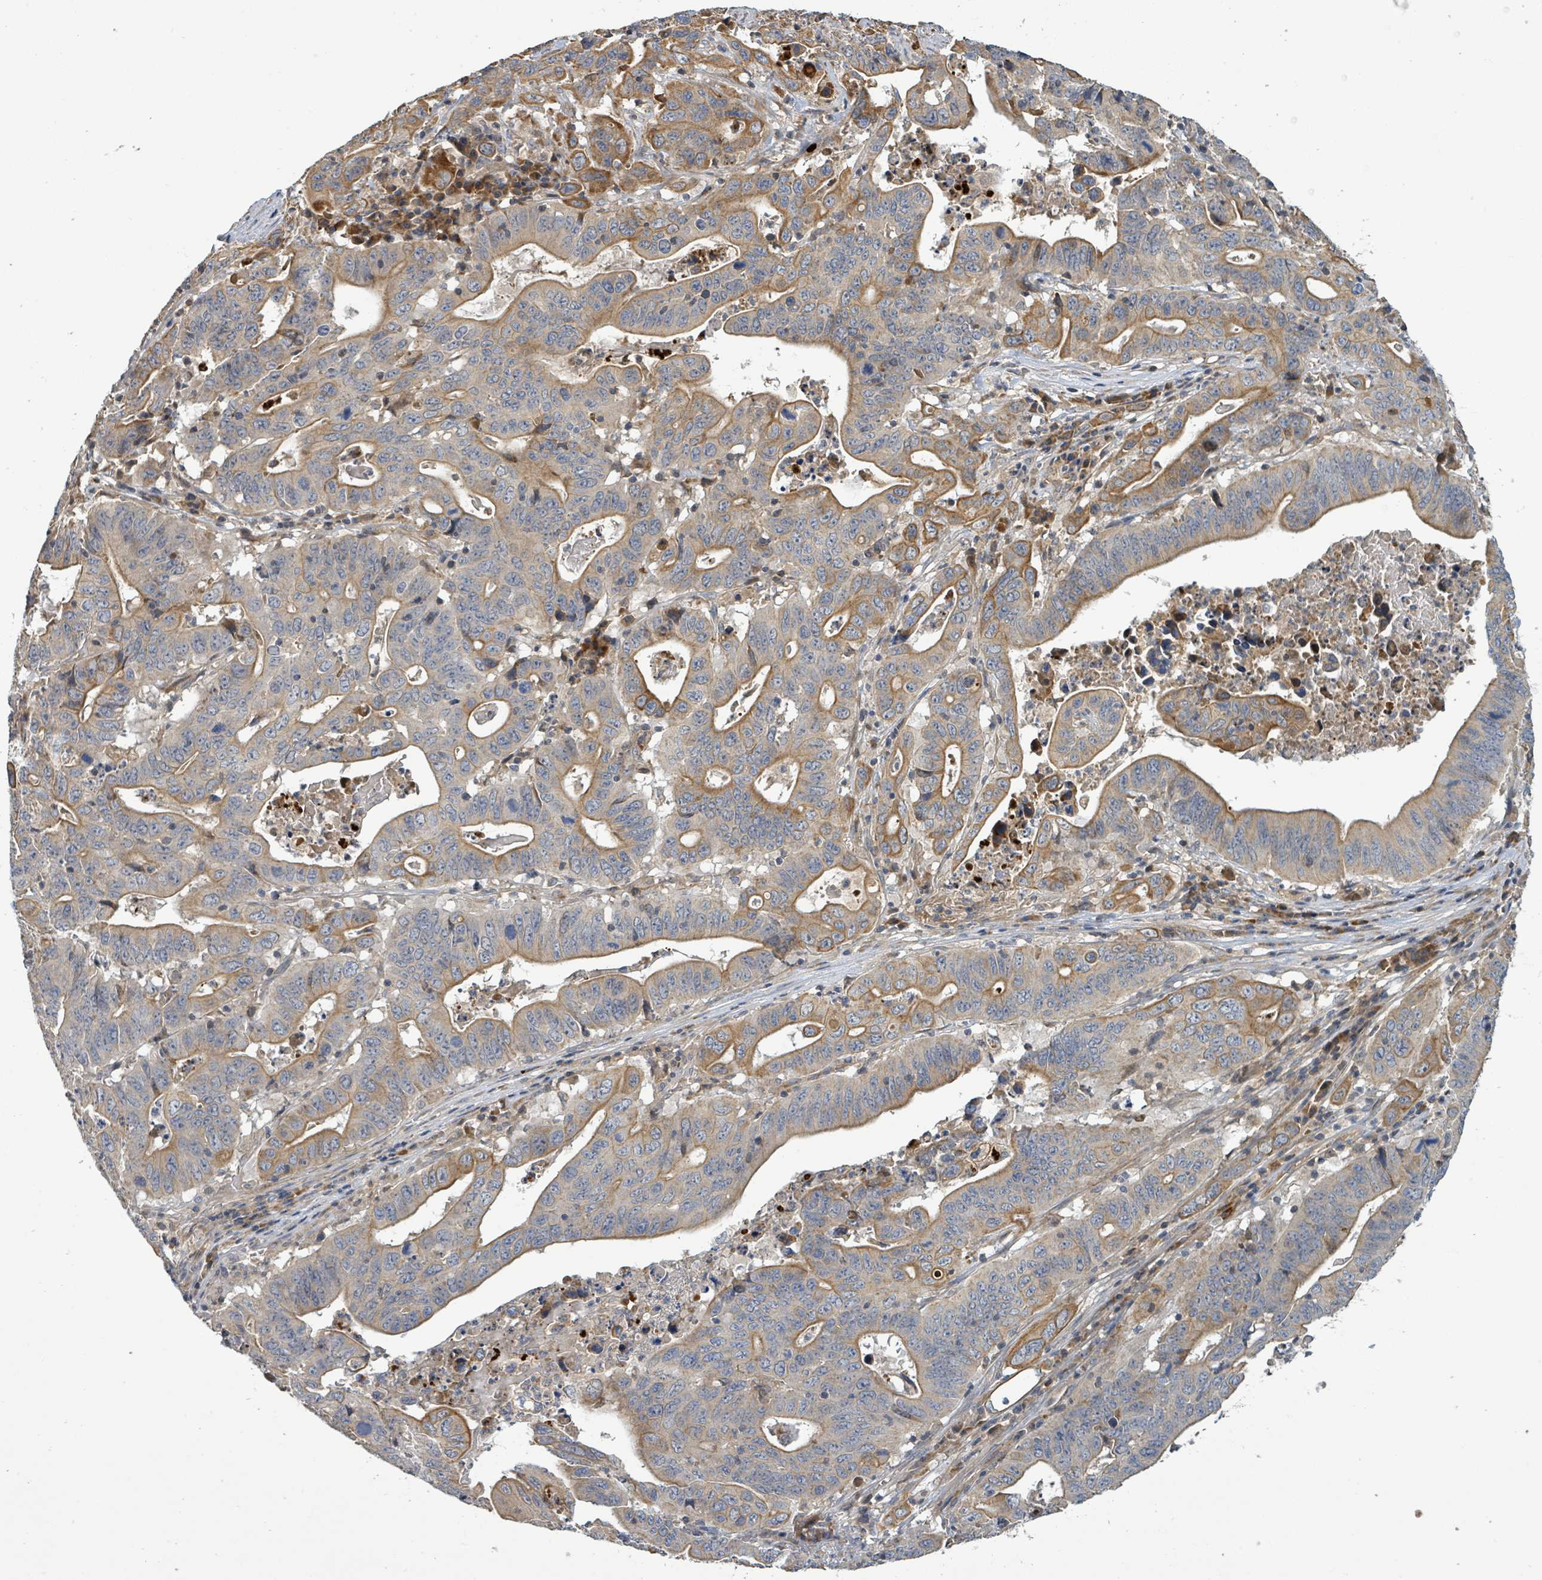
{"staining": {"intensity": "moderate", "quantity": "25%-75%", "location": "cytoplasmic/membranous"}, "tissue": "lung cancer", "cell_type": "Tumor cells", "image_type": "cancer", "snomed": [{"axis": "morphology", "description": "Adenocarcinoma, NOS"}, {"axis": "topography", "description": "Lung"}], "caption": "Adenocarcinoma (lung) stained with a brown dye shows moderate cytoplasmic/membranous positive positivity in about 25%-75% of tumor cells.", "gene": "STARD4", "patient": {"sex": "female", "age": 60}}